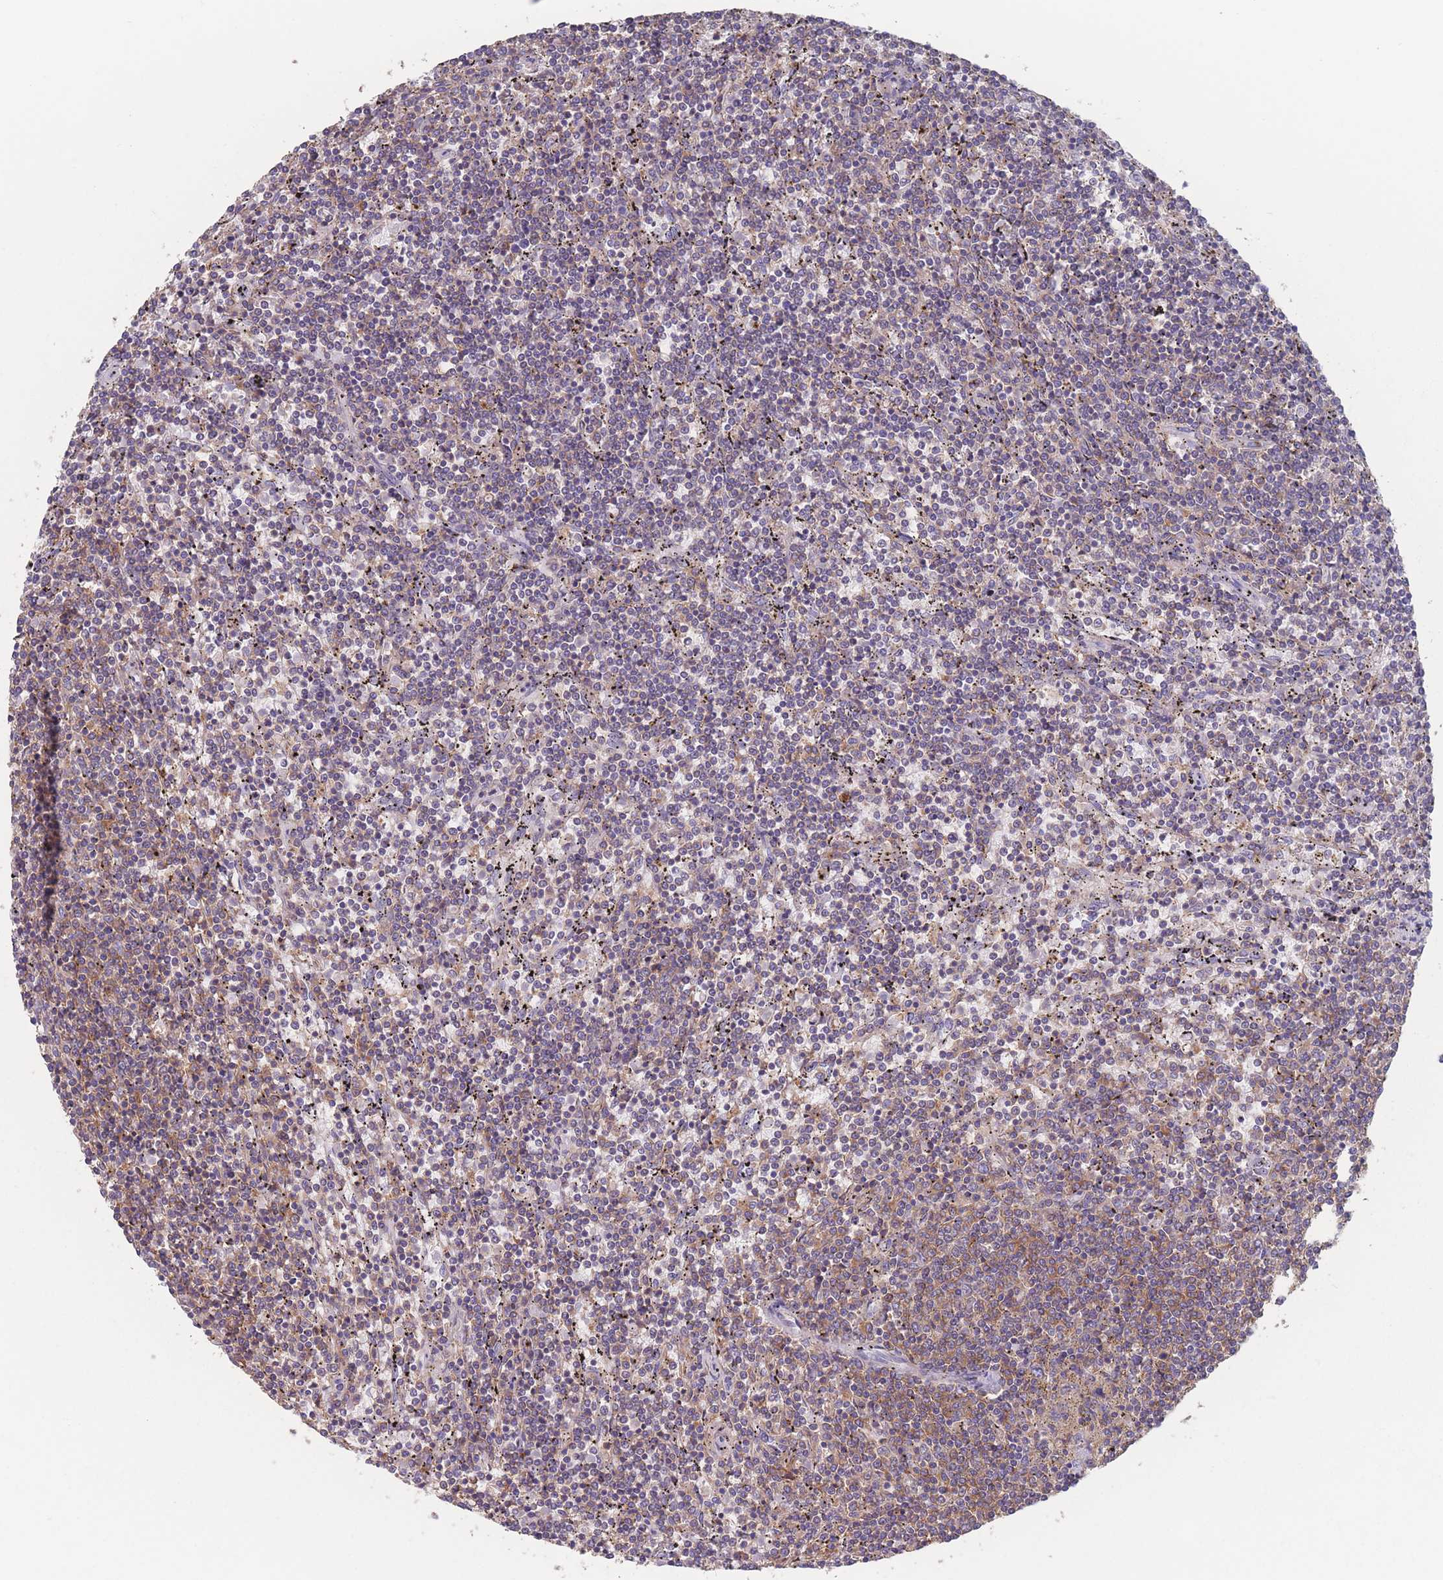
{"staining": {"intensity": "moderate", "quantity": "25%-75%", "location": "cytoplasmic/membranous"}, "tissue": "lymphoma", "cell_type": "Tumor cells", "image_type": "cancer", "snomed": [{"axis": "morphology", "description": "Malignant lymphoma, non-Hodgkin's type, Low grade"}, {"axis": "topography", "description": "Spleen"}], "caption": "DAB immunohistochemical staining of human lymphoma shows moderate cytoplasmic/membranous protein staining in approximately 25%-75% of tumor cells.", "gene": "ADH1A", "patient": {"sex": "female", "age": 50}}